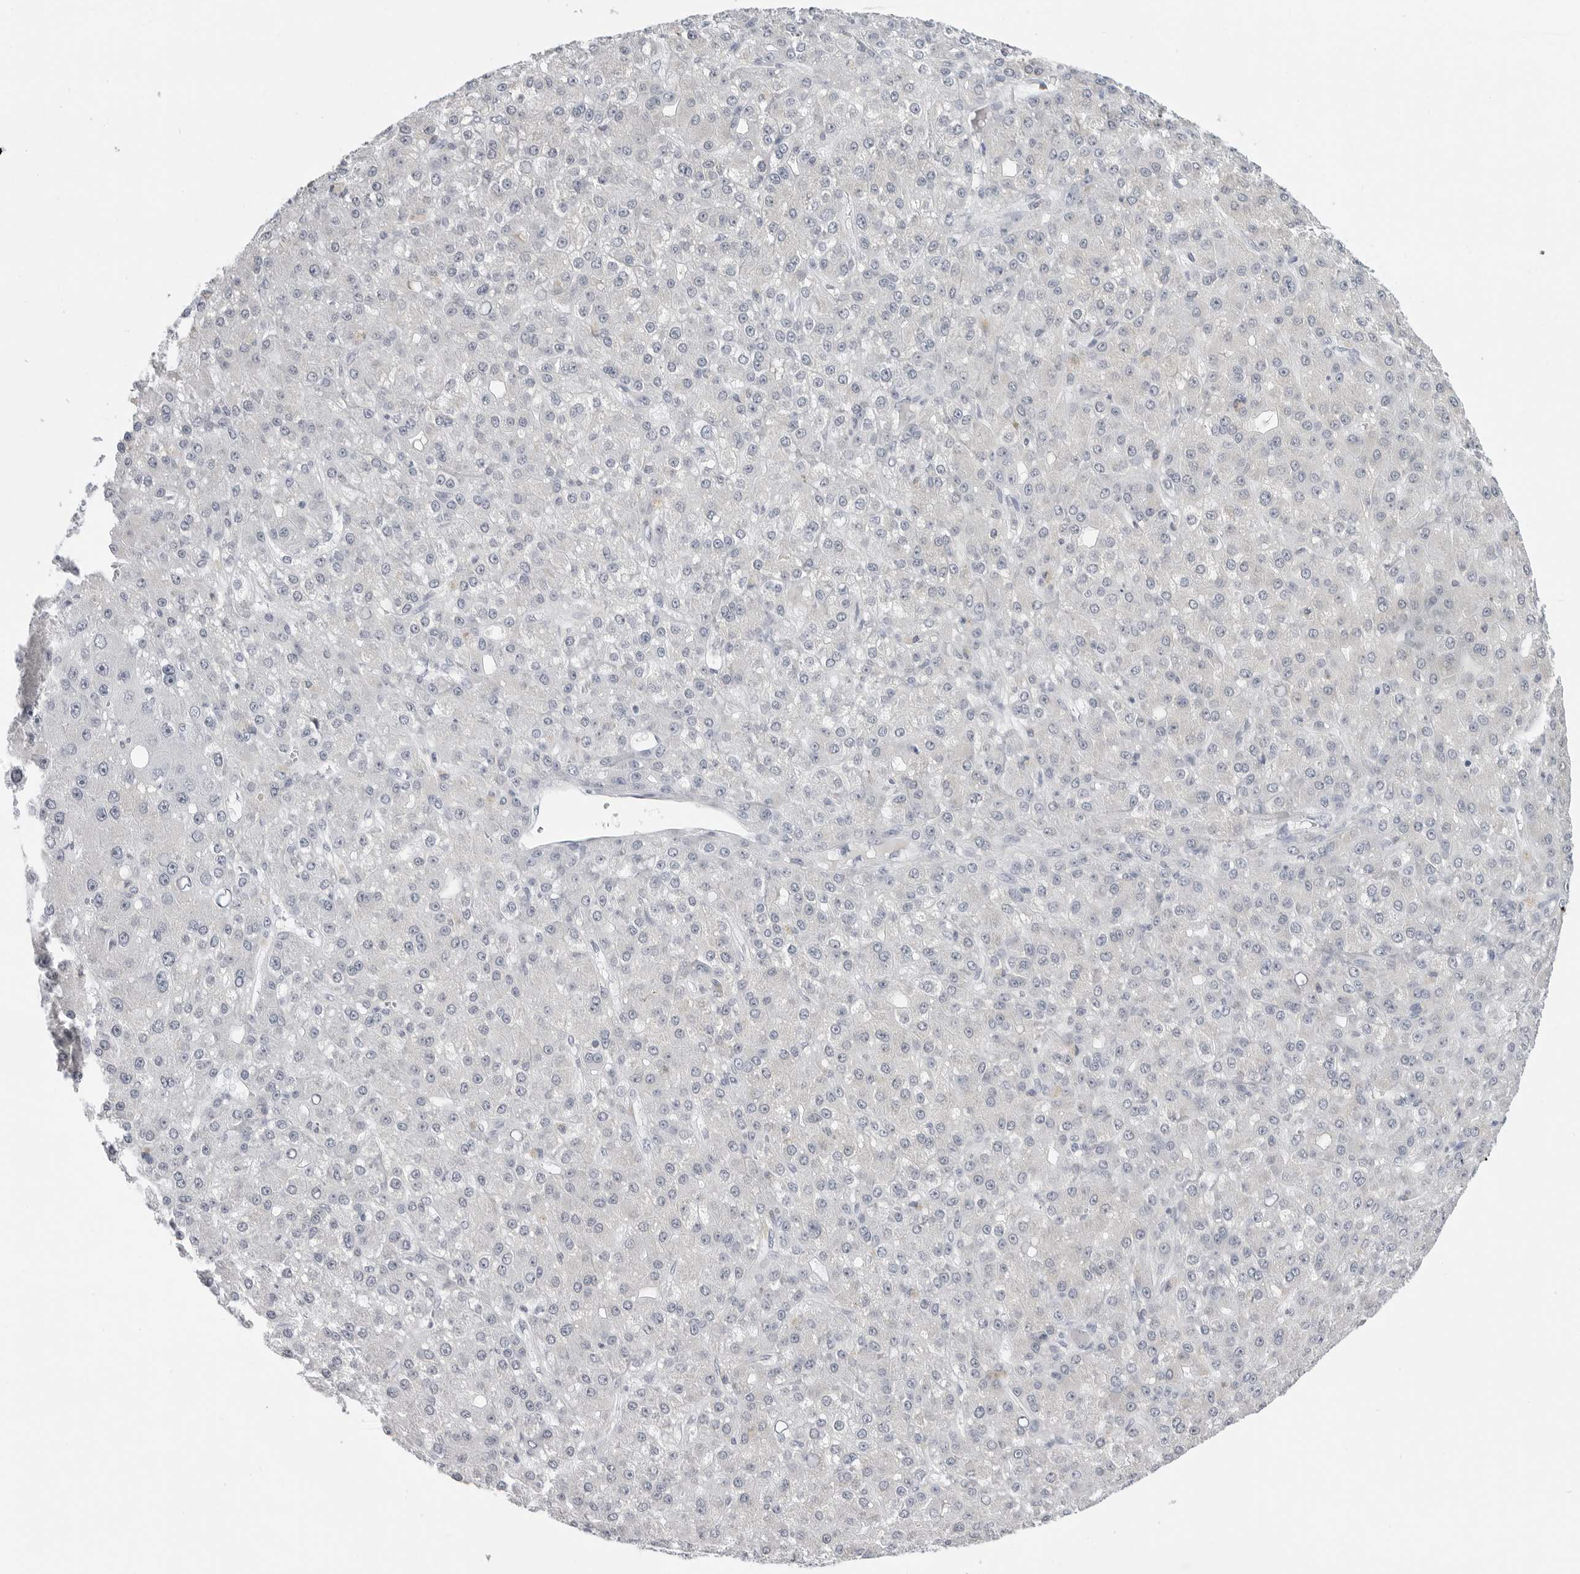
{"staining": {"intensity": "negative", "quantity": "none", "location": "none"}, "tissue": "liver cancer", "cell_type": "Tumor cells", "image_type": "cancer", "snomed": [{"axis": "morphology", "description": "Carcinoma, Hepatocellular, NOS"}, {"axis": "topography", "description": "Liver"}], "caption": "A micrograph of human hepatocellular carcinoma (liver) is negative for staining in tumor cells.", "gene": "PGA3", "patient": {"sex": "male", "age": 67}}